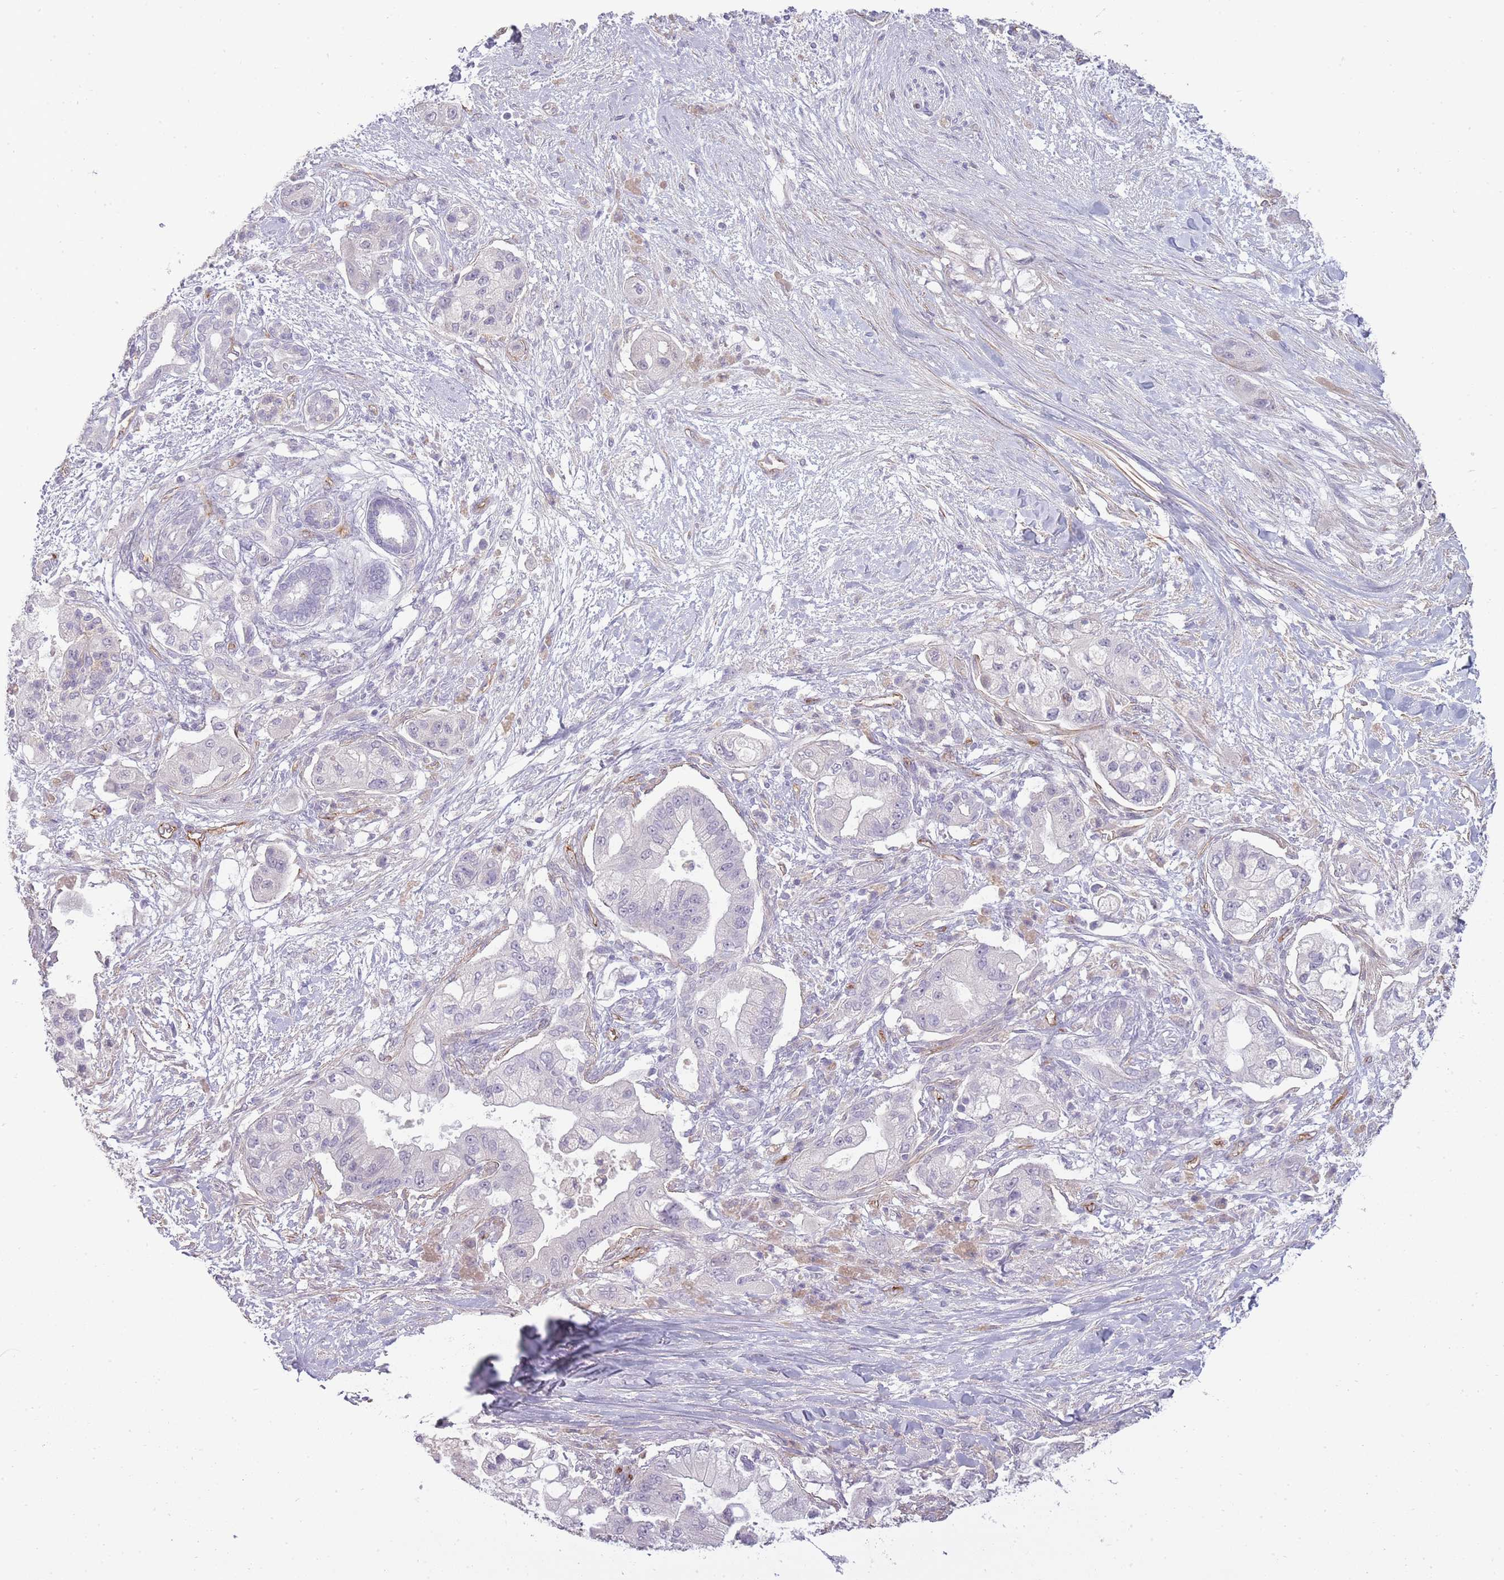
{"staining": {"intensity": "negative", "quantity": "none", "location": "none"}, "tissue": "pancreatic cancer", "cell_type": "Tumor cells", "image_type": "cancer", "snomed": [{"axis": "morphology", "description": "Adenocarcinoma, NOS"}, {"axis": "topography", "description": "Pancreas"}], "caption": "An immunohistochemistry (IHC) histopathology image of pancreatic cancer (adenocarcinoma) is shown. There is no staining in tumor cells of pancreatic cancer (adenocarcinoma).", "gene": "SLC8A2", "patient": {"sex": "male", "age": 57}}